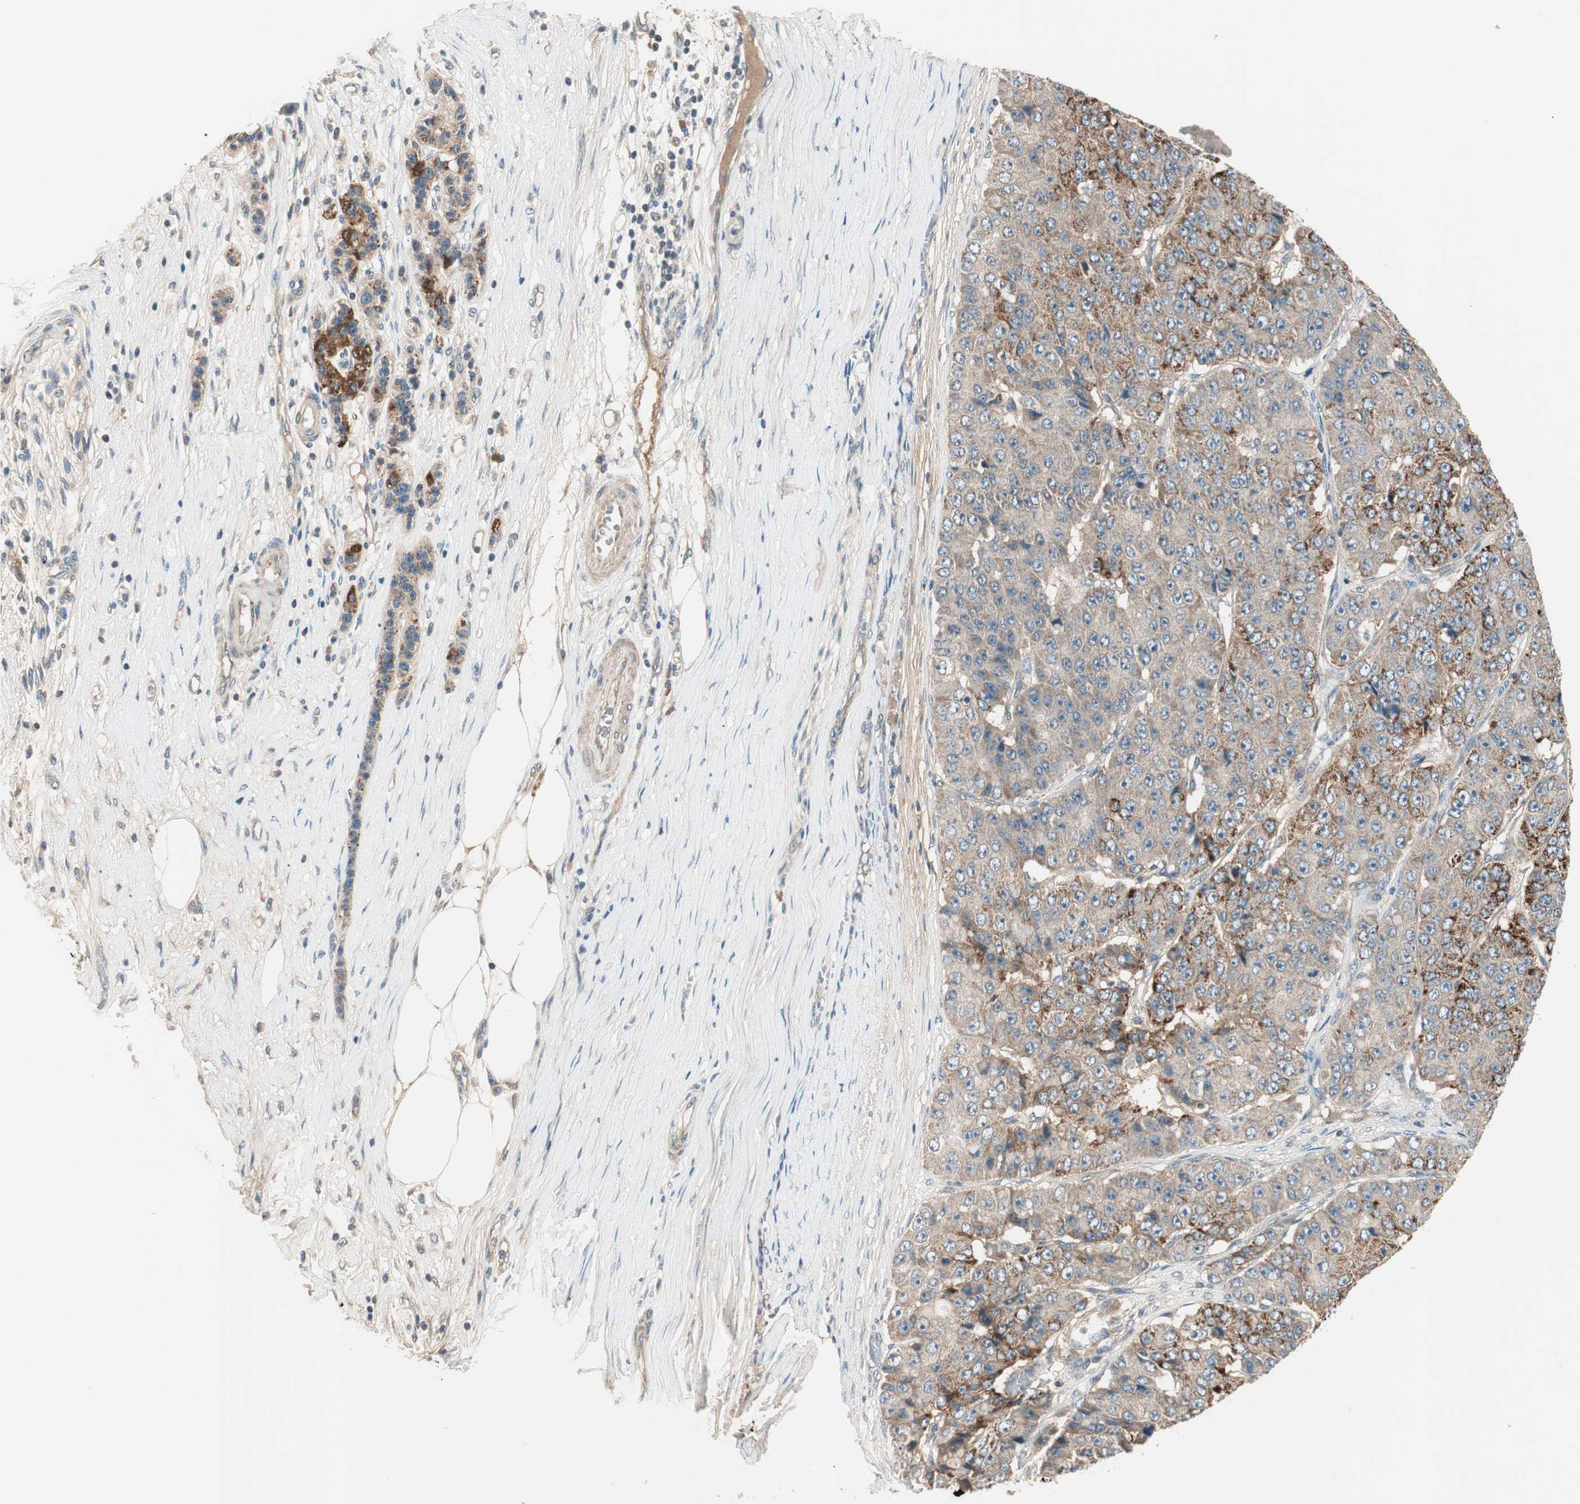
{"staining": {"intensity": "weak", "quantity": ">75%", "location": "cytoplasmic/membranous"}, "tissue": "pancreatic cancer", "cell_type": "Tumor cells", "image_type": "cancer", "snomed": [{"axis": "morphology", "description": "Adenocarcinoma, NOS"}, {"axis": "topography", "description": "Pancreas"}], "caption": "The micrograph displays staining of pancreatic adenocarcinoma, revealing weak cytoplasmic/membranous protein staining (brown color) within tumor cells.", "gene": "HPN", "patient": {"sex": "male", "age": 50}}